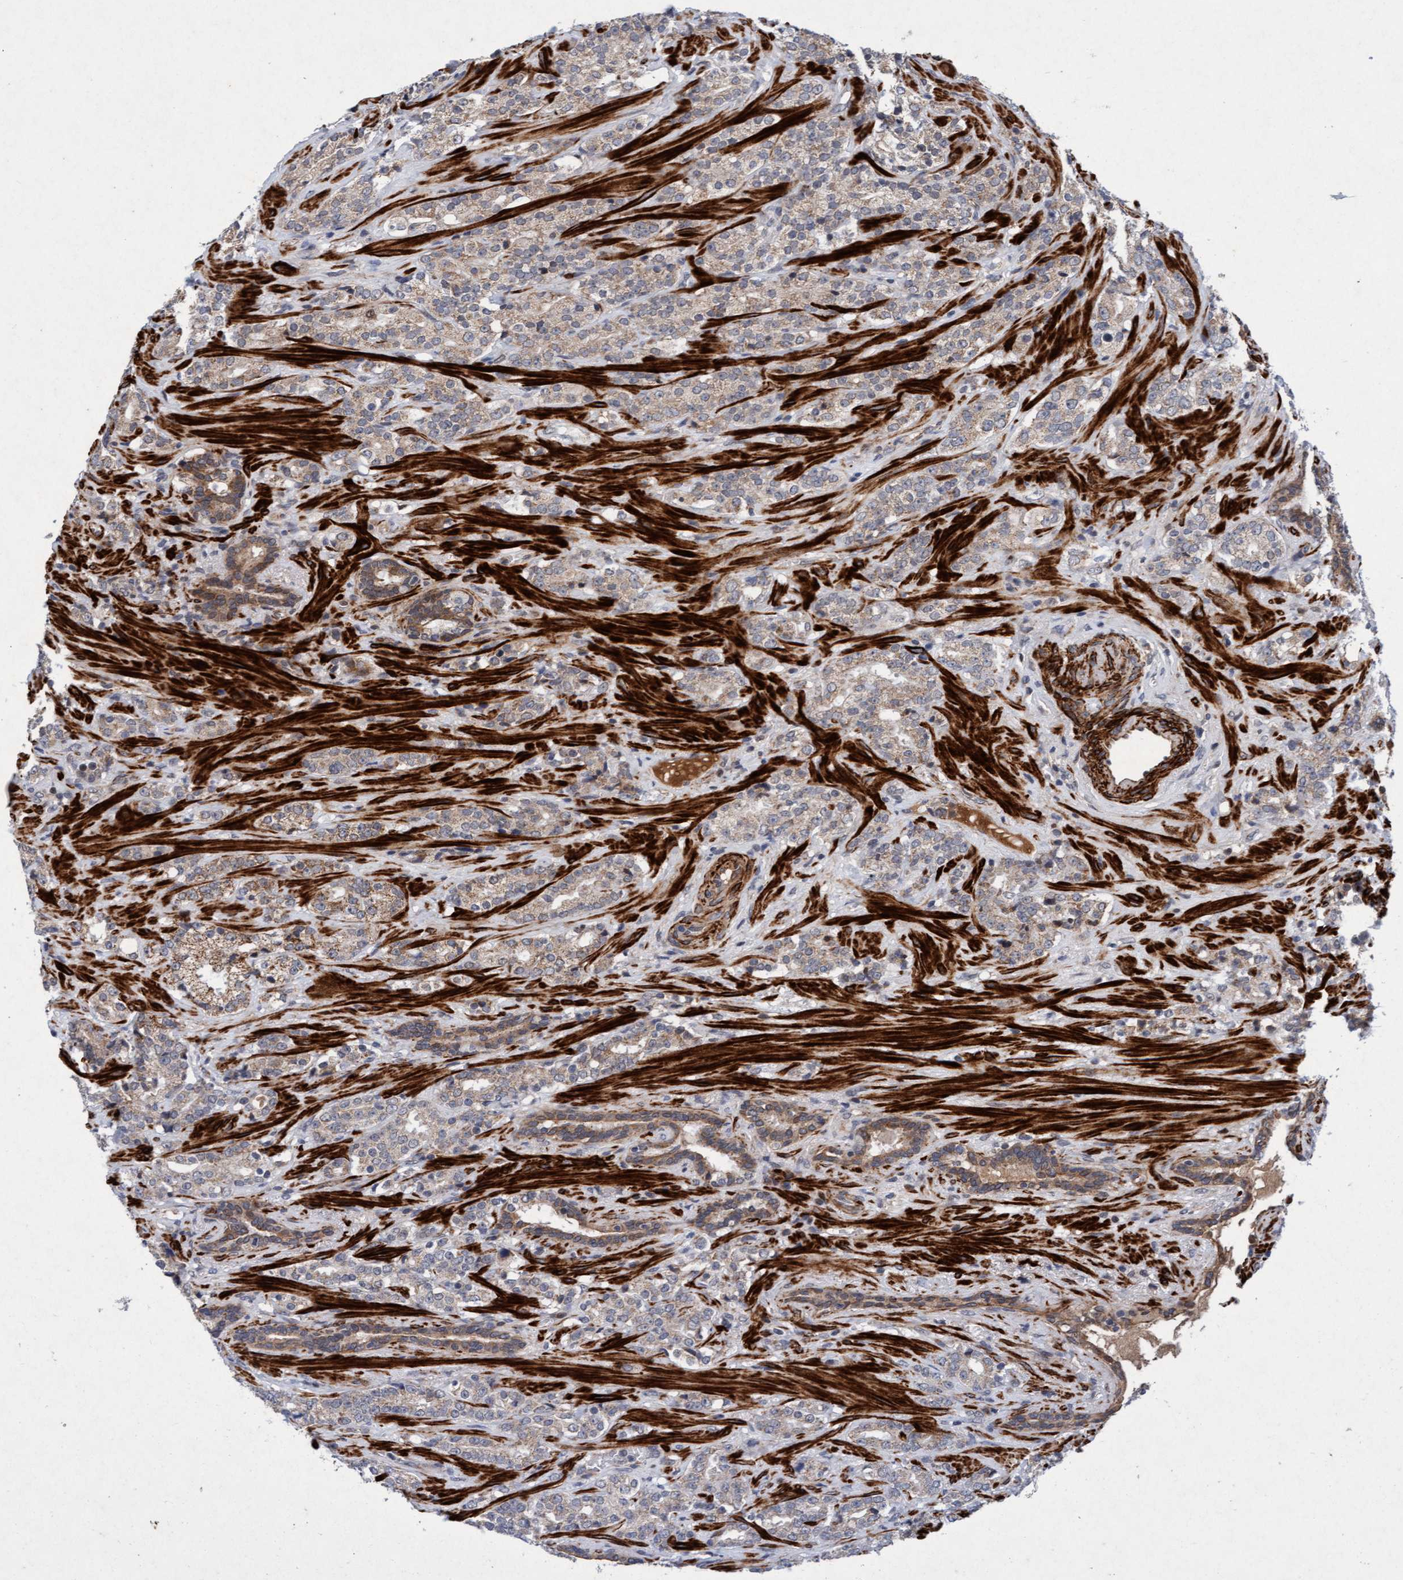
{"staining": {"intensity": "weak", "quantity": ">75%", "location": "cytoplasmic/membranous"}, "tissue": "prostate cancer", "cell_type": "Tumor cells", "image_type": "cancer", "snomed": [{"axis": "morphology", "description": "Adenocarcinoma, High grade"}, {"axis": "topography", "description": "Prostate"}], "caption": "Prostate adenocarcinoma (high-grade) stained for a protein demonstrates weak cytoplasmic/membranous positivity in tumor cells.", "gene": "TMEM70", "patient": {"sex": "male", "age": 71}}